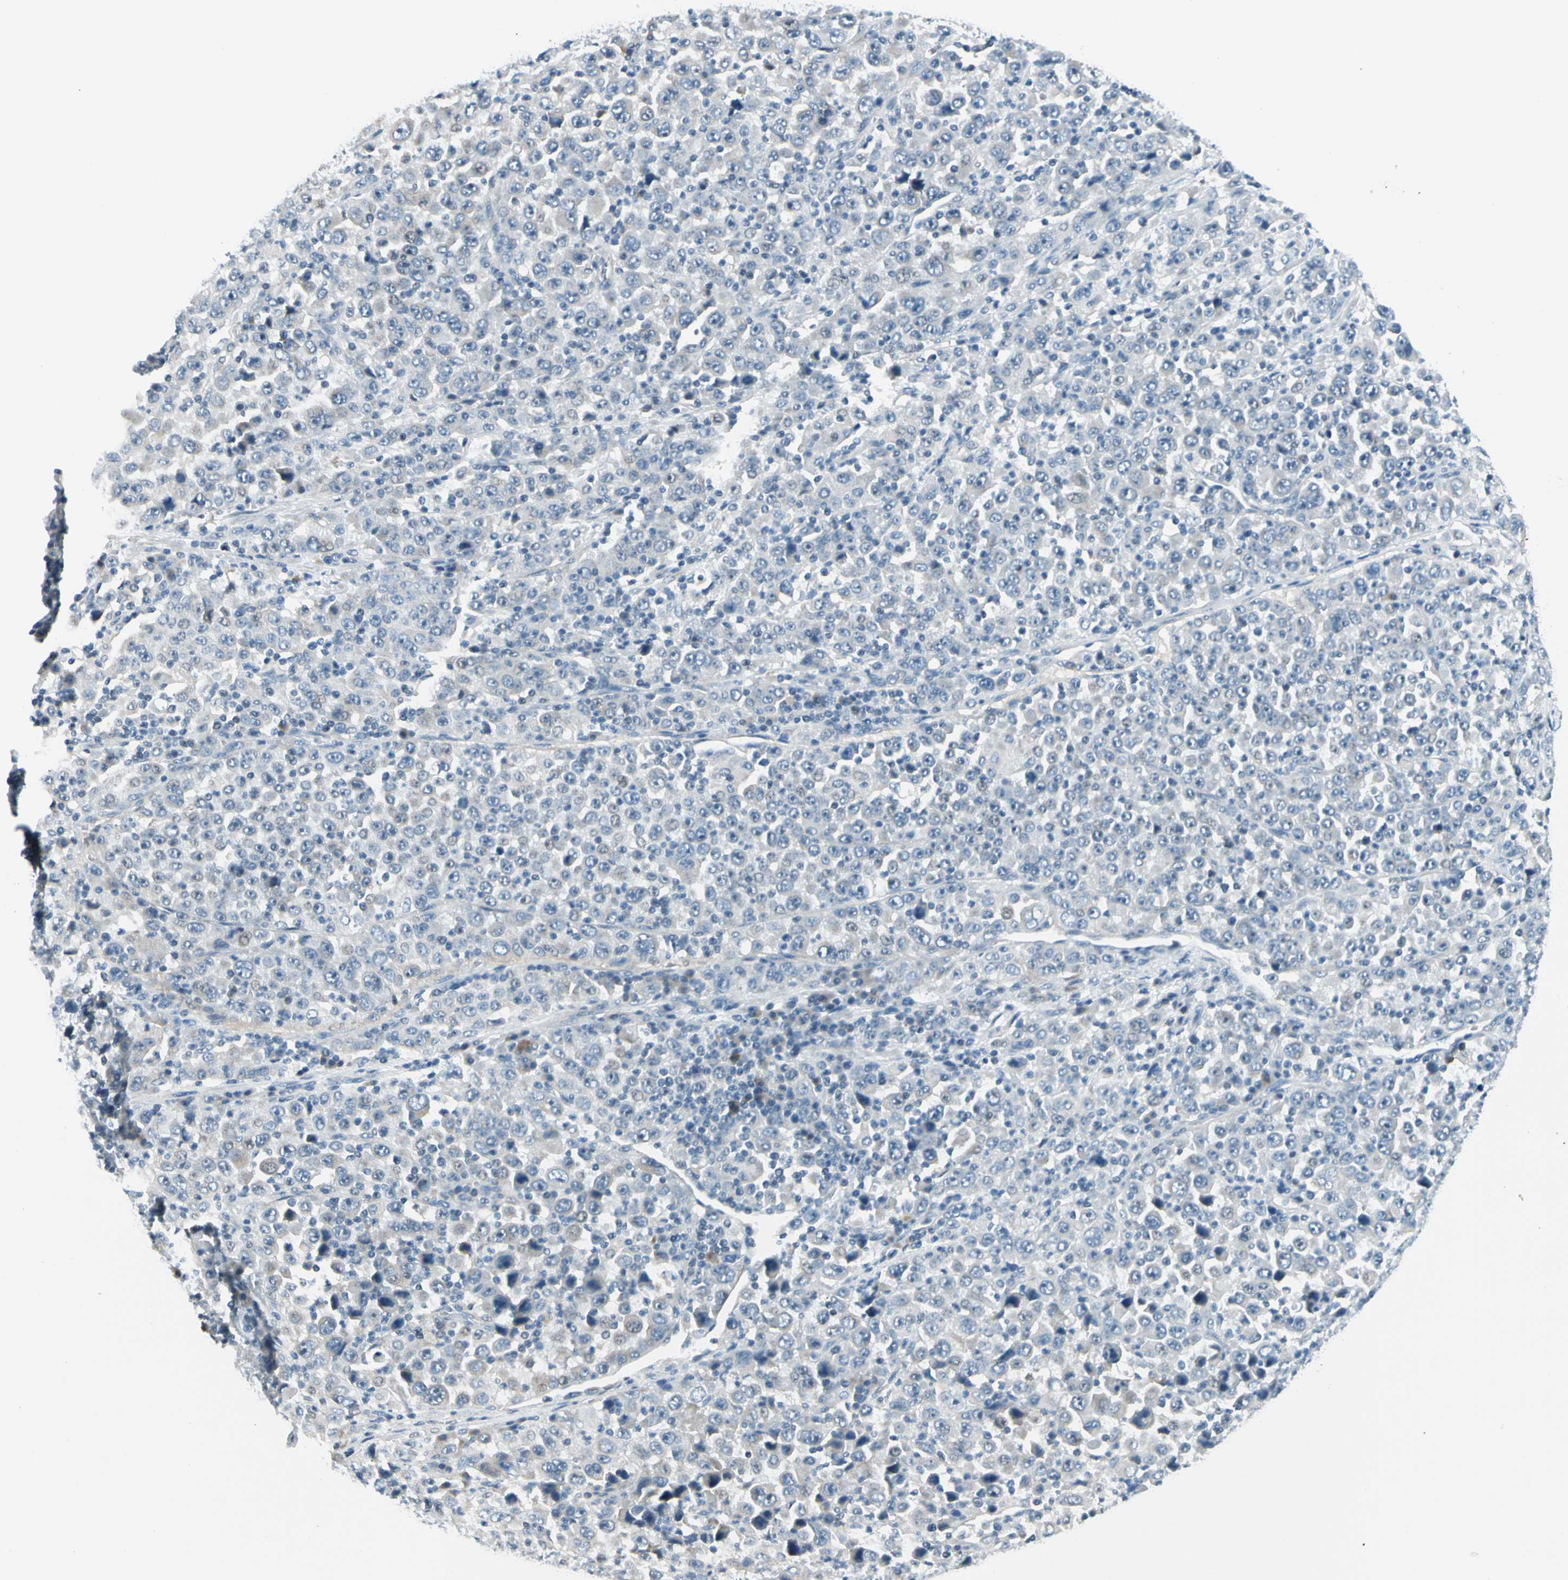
{"staining": {"intensity": "negative", "quantity": "none", "location": "none"}, "tissue": "stomach cancer", "cell_type": "Tumor cells", "image_type": "cancer", "snomed": [{"axis": "morphology", "description": "Normal tissue, NOS"}, {"axis": "morphology", "description": "Adenocarcinoma, NOS"}, {"axis": "topography", "description": "Stomach, upper"}, {"axis": "topography", "description": "Stomach"}], "caption": "Immunohistochemistry (IHC) of human stomach cancer demonstrates no expression in tumor cells.", "gene": "ZSCAN1", "patient": {"sex": "male", "age": 59}}